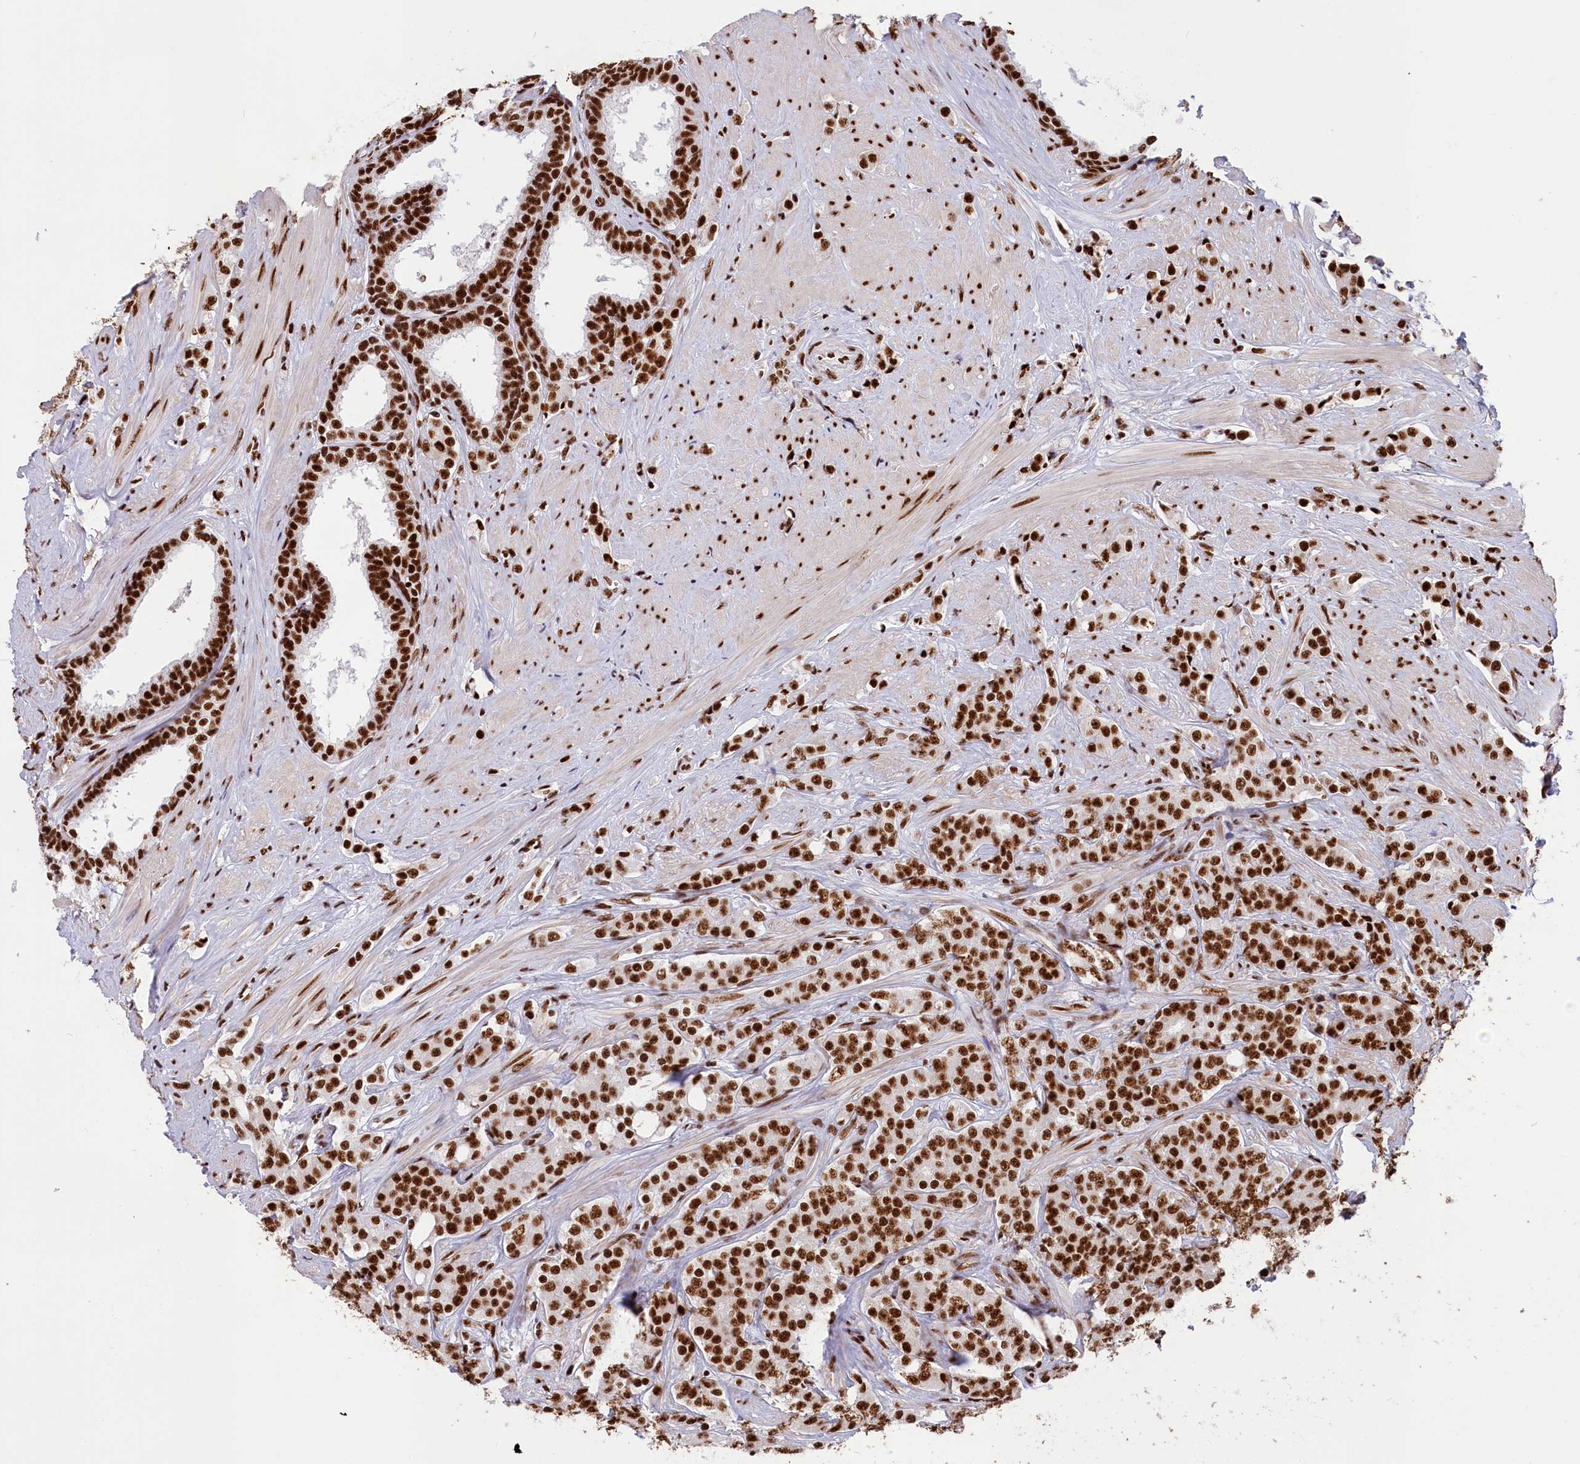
{"staining": {"intensity": "strong", "quantity": ">75%", "location": "nuclear"}, "tissue": "prostate cancer", "cell_type": "Tumor cells", "image_type": "cancer", "snomed": [{"axis": "morphology", "description": "Adenocarcinoma, High grade"}, {"axis": "topography", "description": "Prostate"}], "caption": "High-magnification brightfield microscopy of prostate high-grade adenocarcinoma stained with DAB (3,3'-diaminobenzidine) (brown) and counterstained with hematoxylin (blue). tumor cells exhibit strong nuclear staining is seen in about>75% of cells.", "gene": "SNRNP70", "patient": {"sex": "male", "age": 62}}